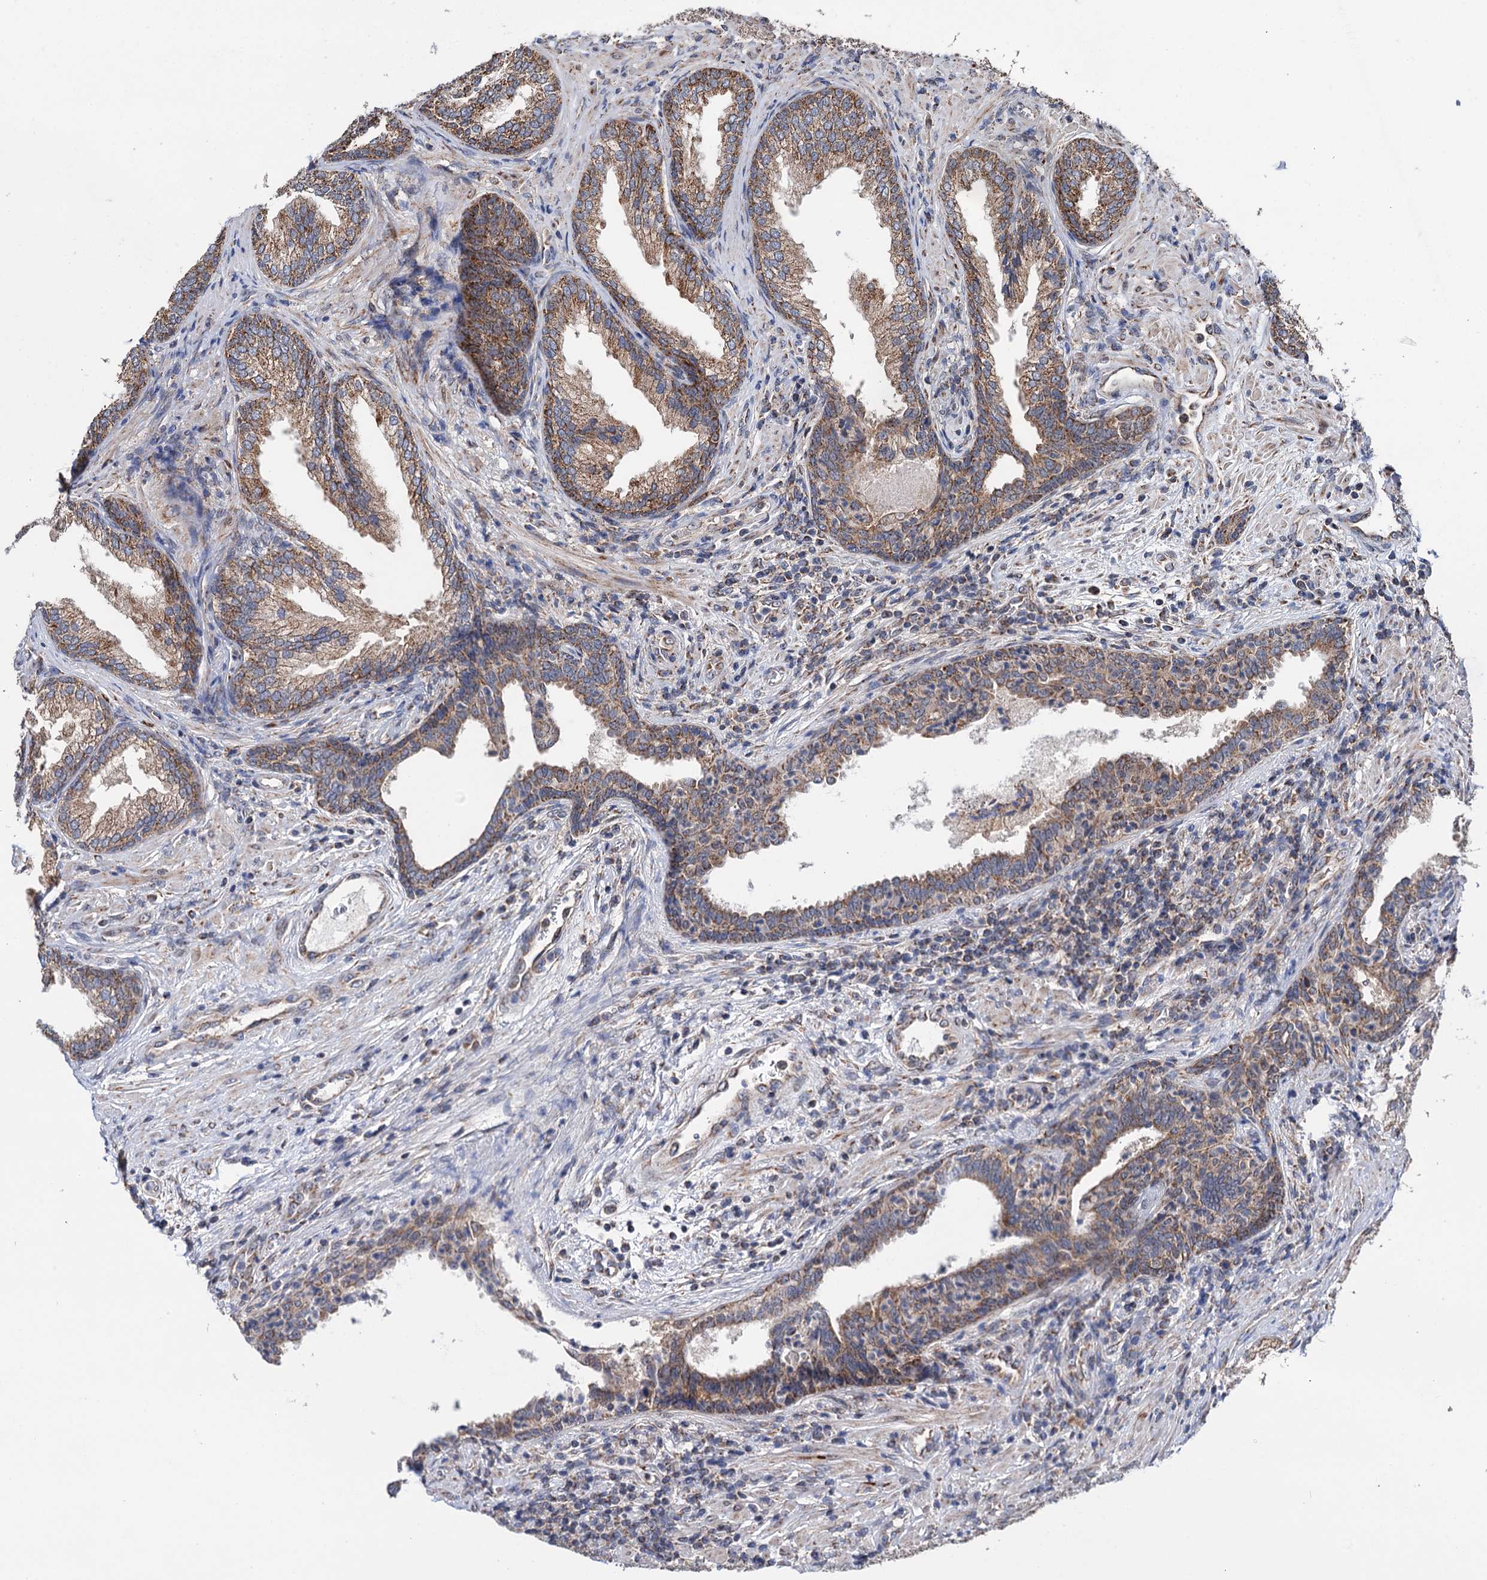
{"staining": {"intensity": "moderate", "quantity": ">75%", "location": "cytoplasmic/membranous"}, "tissue": "prostate", "cell_type": "Glandular cells", "image_type": "normal", "snomed": [{"axis": "morphology", "description": "Normal tissue, NOS"}, {"axis": "topography", "description": "Prostate"}], "caption": "Immunohistochemical staining of unremarkable human prostate displays medium levels of moderate cytoplasmic/membranous positivity in about >75% of glandular cells. The staining was performed using DAB (3,3'-diaminobenzidine) to visualize the protein expression in brown, while the nuclei were stained in blue with hematoxylin (Magnification: 20x).", "gene": "SUCLA2", "patient": {"sex": "male", "age": 76}}